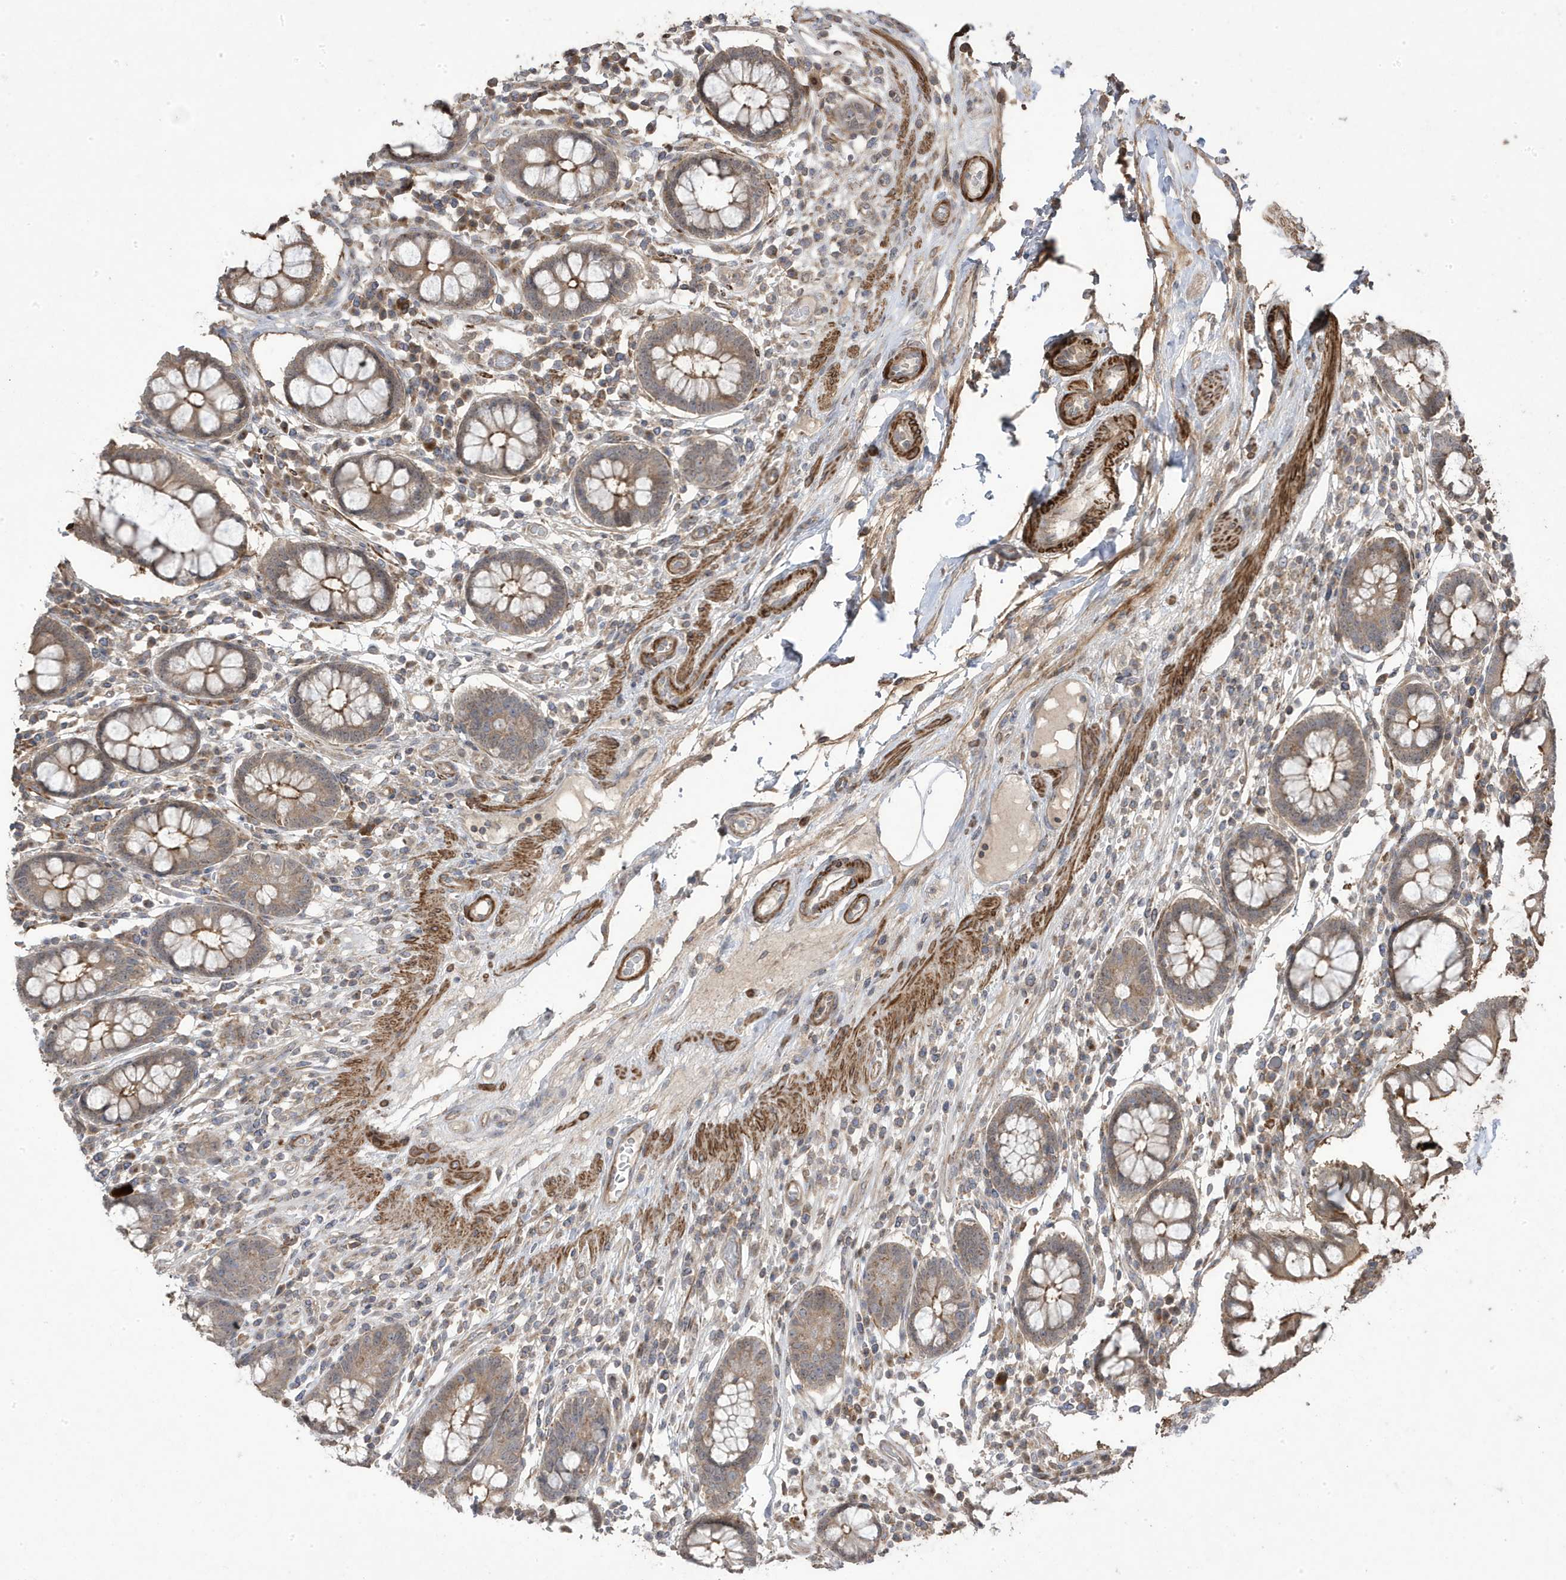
{"staining": {"intensity": "strong", "quantity": "25%-75%", "location": "cytoplasmic/membranous"}, "tissue": "colon", "cell_type": "Endothelial cells", "image_type": "normal", "snomed": [{"axis": "morphology", "description": "Normal tissue, NOS"}, {"axis": "topography", "description": "Colon"}], "caption": "IHC (DAB (3,3'-diaminobenzidine)) staining of benign human colon displays strong cytoplasmic/membranous protein expression in about 25%-75% of endothelial cells.", "gene": "CETN3", "patient": {"sex": "female", "age": 79}}